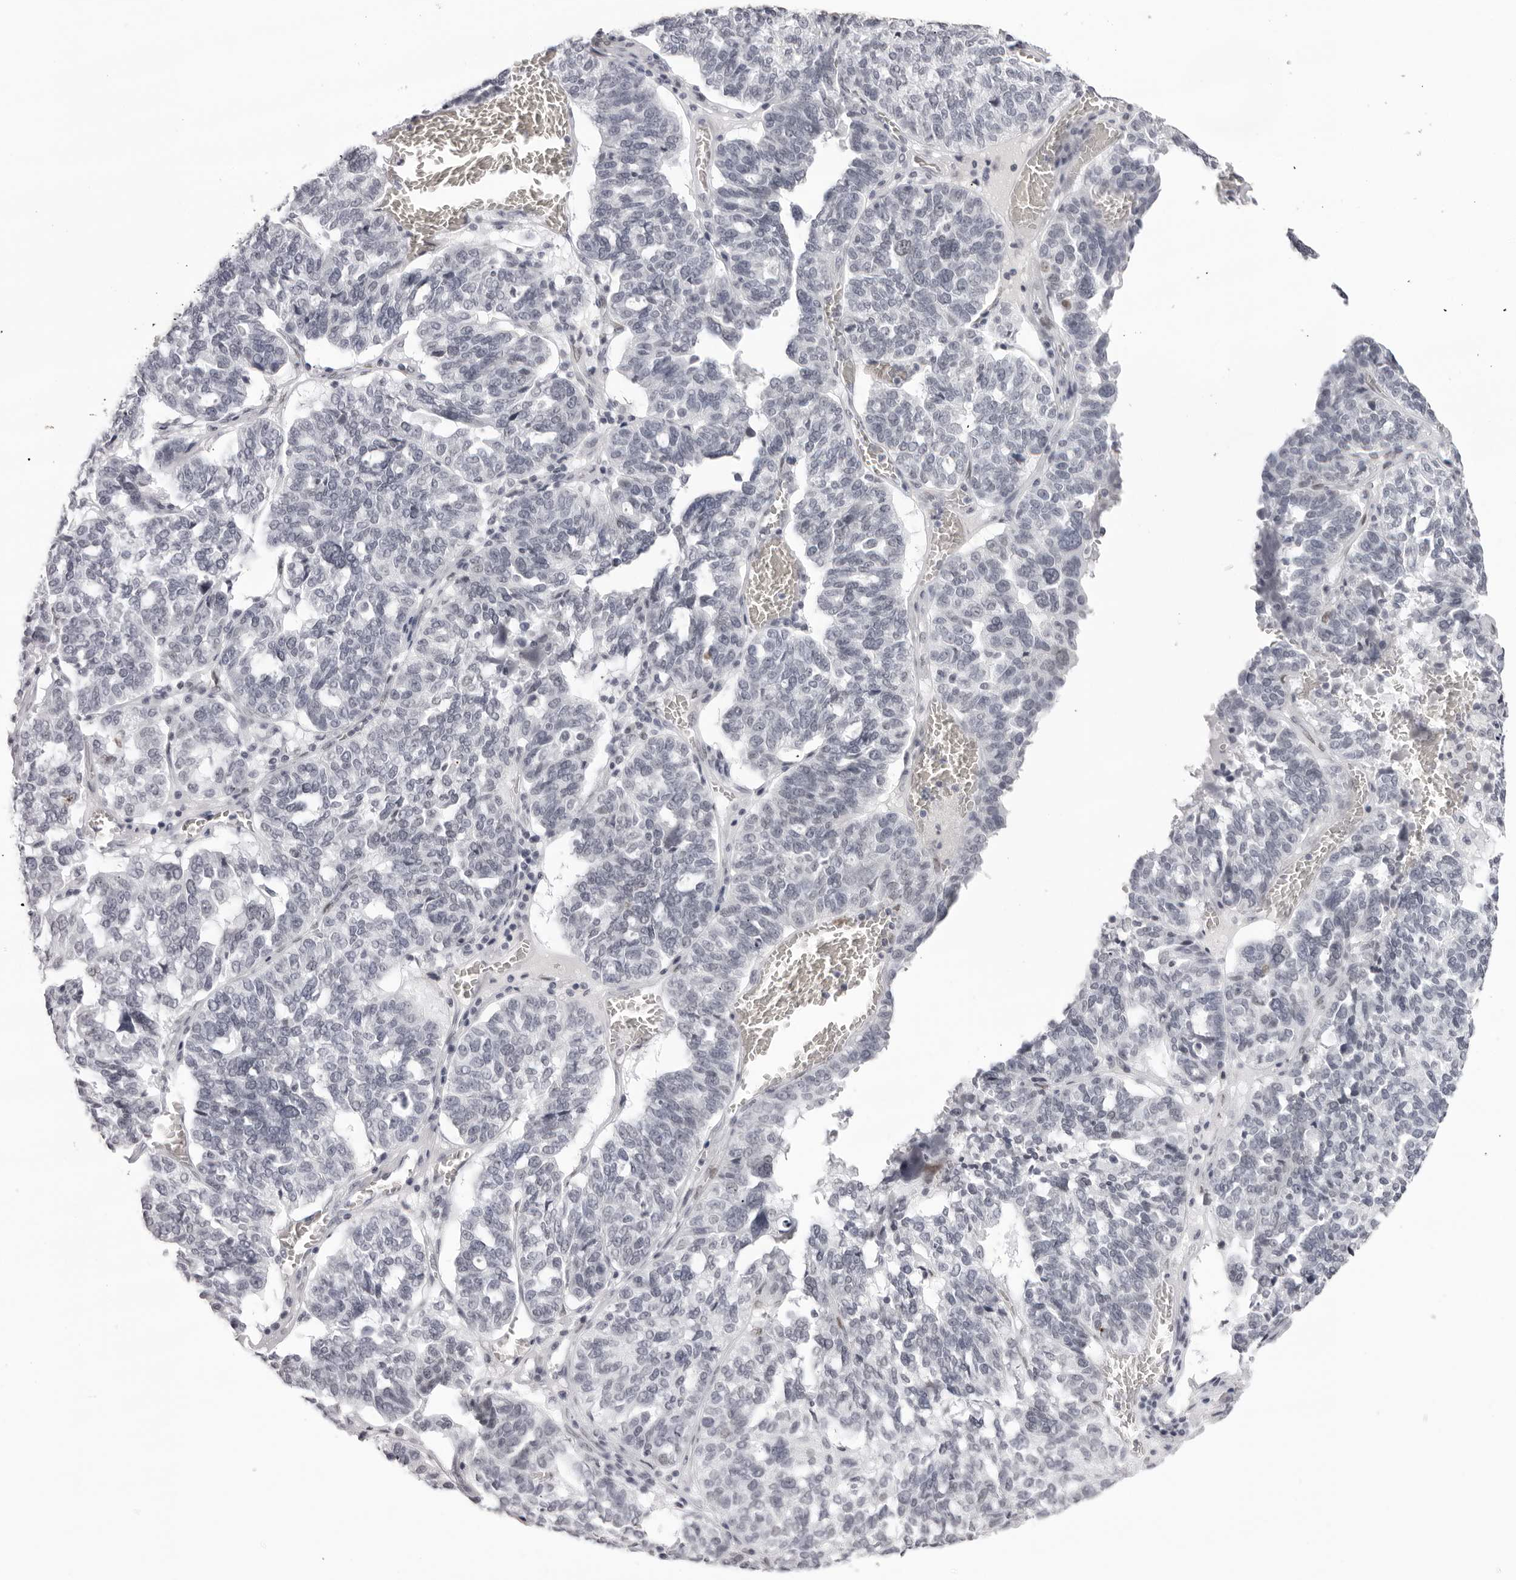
{"staining": {"intensity": "negative", "quantity": "none", "location": "none"}, "tissue": "ovarian cancer", "cell_type": "Tumor cells", "image_type": "cancer", "snomed": [{"axis": "morphology", "description": "Cystadenocarcinoma, serous, NOS"}, {"axis": "topography", "description": "Ovary"}], "caption": "Immunohistochemistry (IHC) micrograph of ovarian cancer (serous cystadenocarcinoma) stained for a protein (brown), which shows no positivity in tumor cells. (DAB (3,3'-diaminobenzidine) immunohistochemistry (IHC) with hematoxylin counter stain).", "gene": "MAFK", "patient": {"sex": "female", "age": 59}}